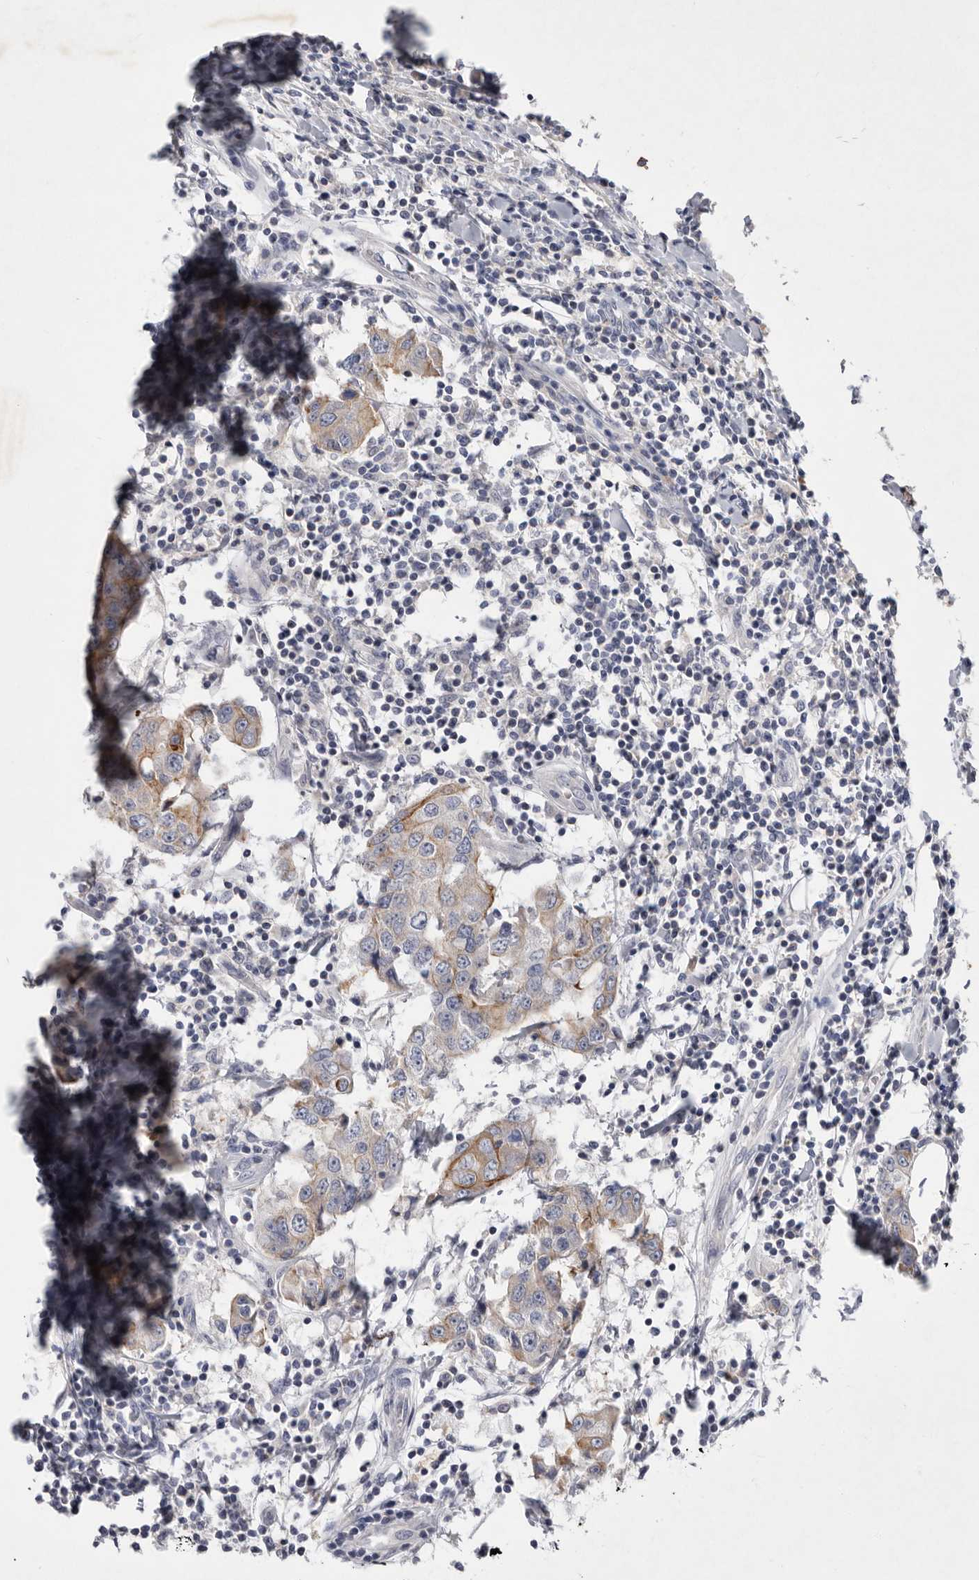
{"staining": {"intensity": "moderate", "quantity": "25%-75%", "location": "cytoplasmic/membranous"}, "tissue": "breast cancer", "cell_type": "Tumor cells", "image_type": "cancer", "snomed": [{"axis": "morphology", "description": "Duct carcinoma"}, {"axis": "topography", "description": "Breast"}], "caption": "Immunohistochemistry (IHC) histopathology image of breast infiltrating ductal carcinoma stained for a protein (brown), which shows medium levels of moderate cytoplasmic/membranous staining in approximately 25%-75% of tumor cells.", "gene": "TNFSF14", "patient": {"sex": "female", "age": 27}}